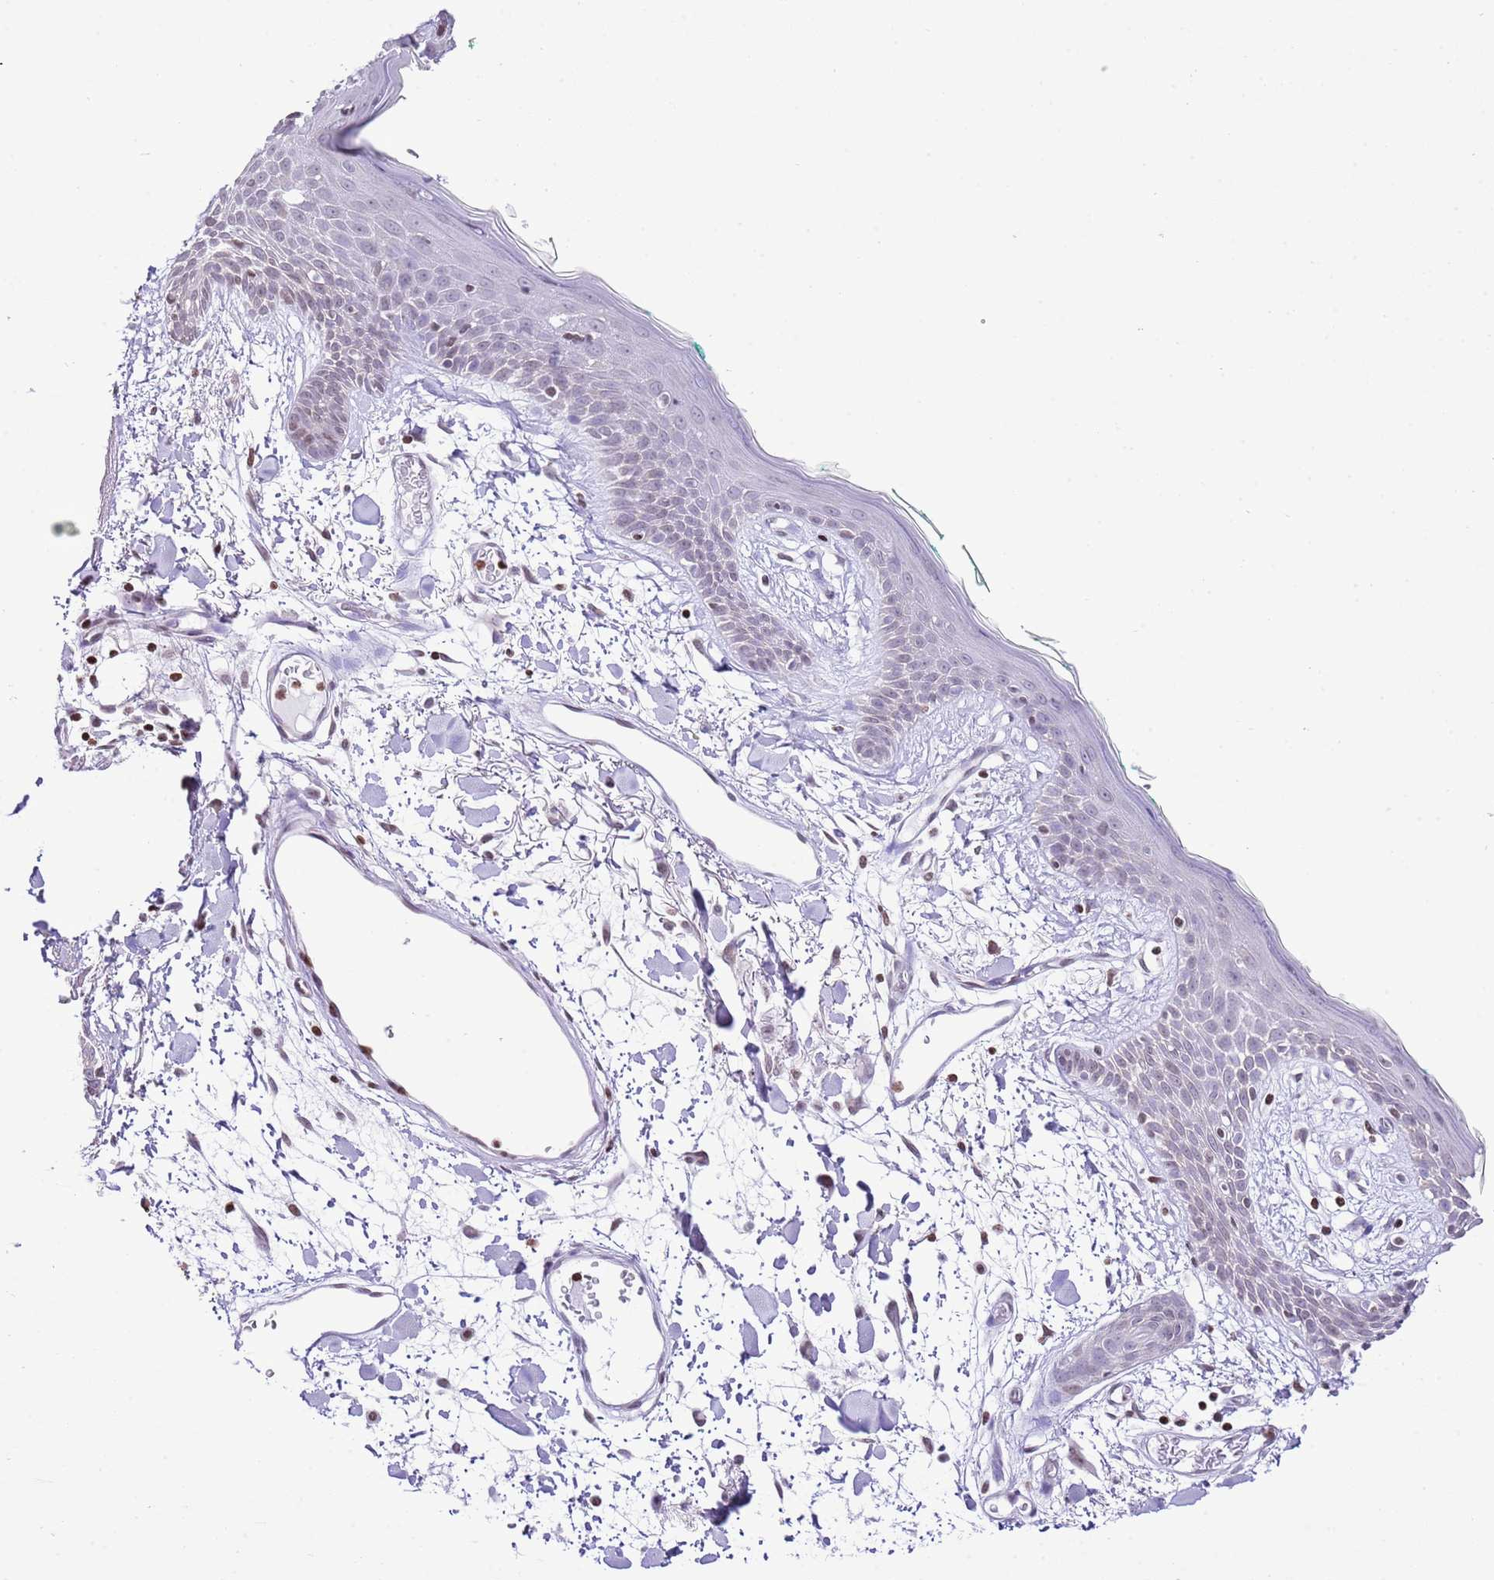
{"staining": {"intensity": "negative", "quantity": "none", "location": "none"}, "tissue": "skin", "cell_type": "Fibroblasts", "image_type": "normal", "snomed": [{"axis": "morphology", "description": "Normal tissue, NOS"}, {"axis": "topography", "description": "Skin"}], "caption": "This photomicrograph is of normal skin stained with IHC to label a protein in brown with the nuclei are counter-stained blue. There is no expression in fibroblasts.", "gene": "PRR15", "patient": {"sex": "male", "age": 79}}